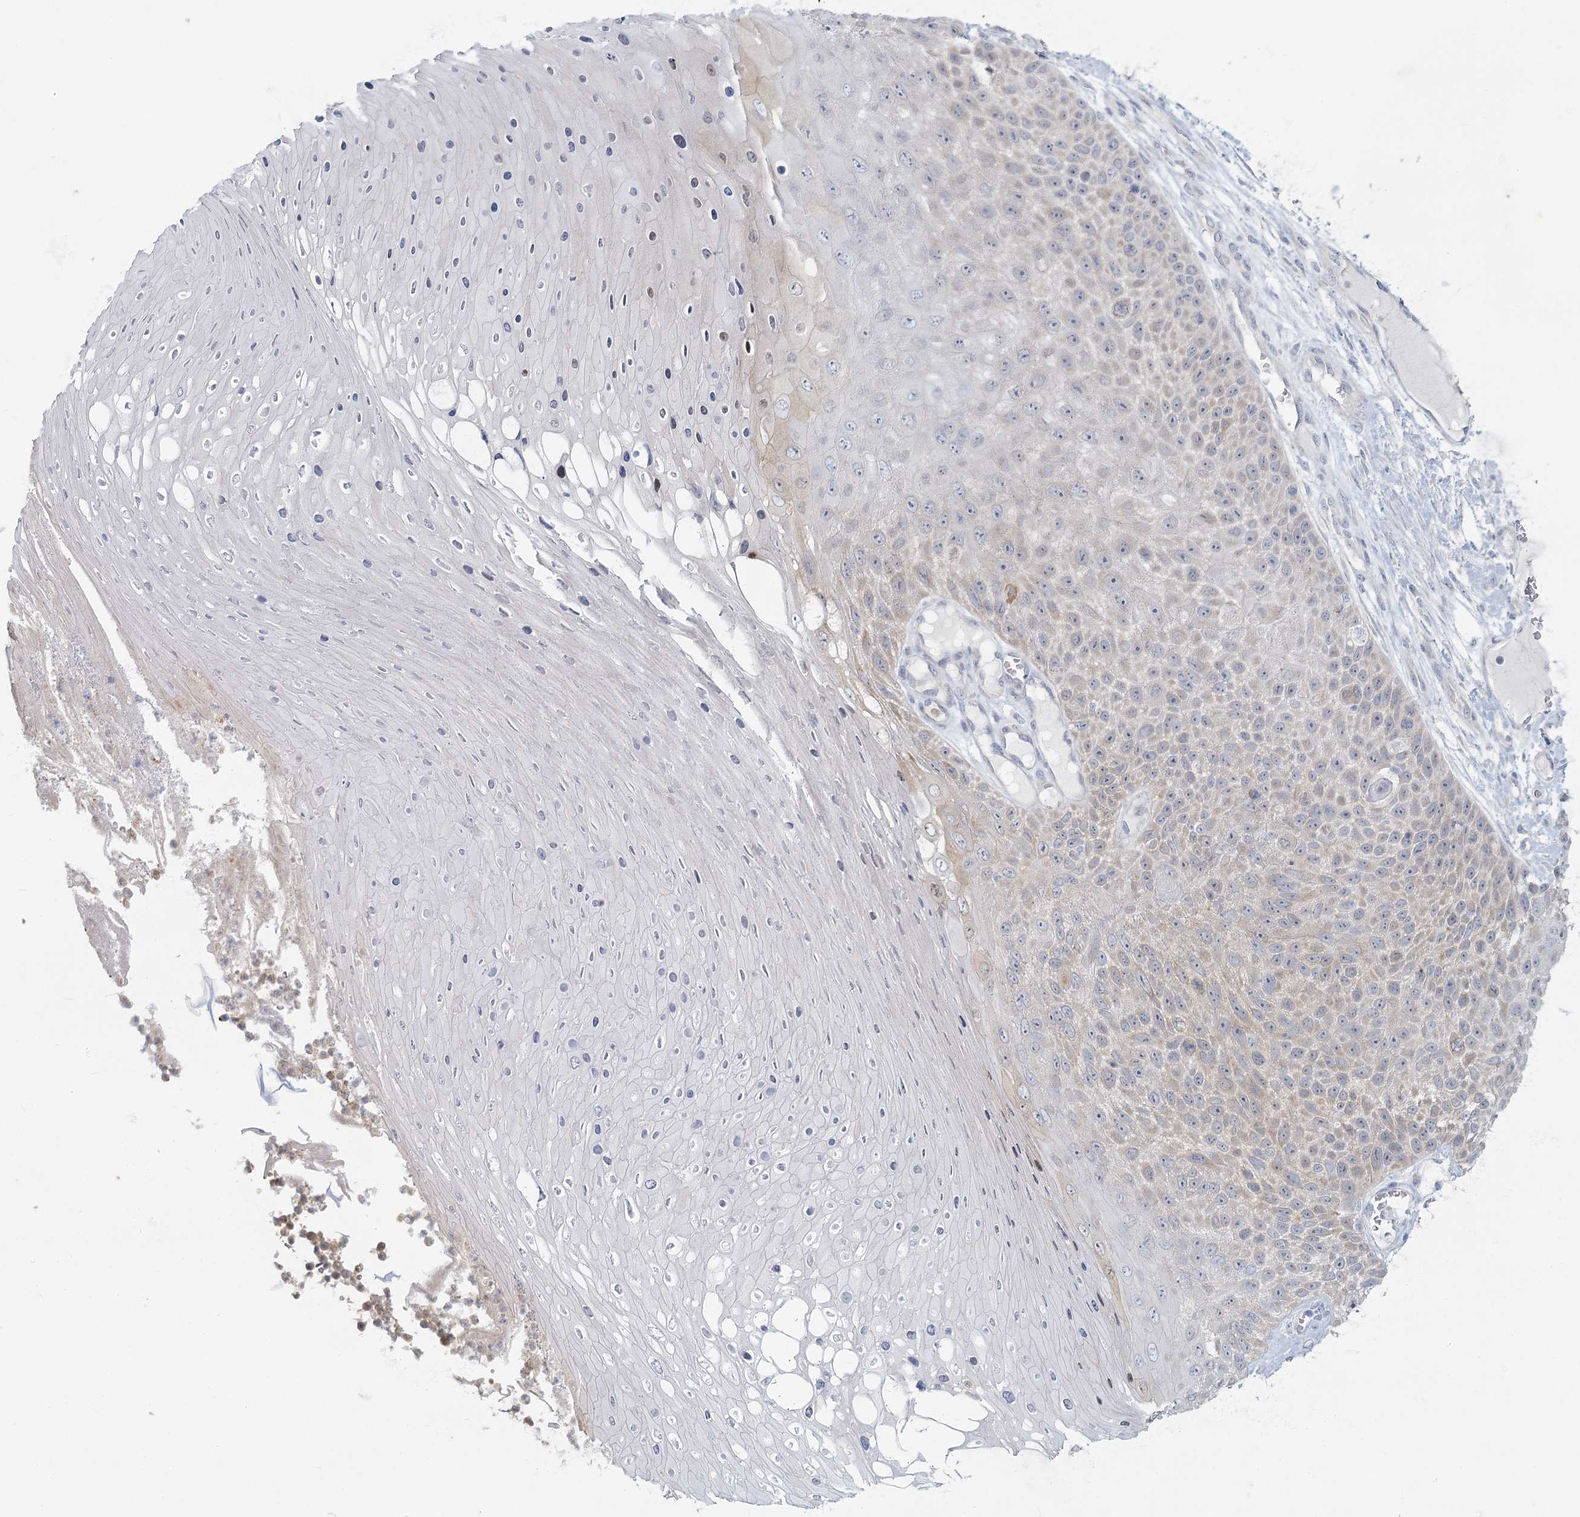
{"staining": {"intensity": "negative", "quantity": "none", "location": "none"}, "tissue": "skin cancer", "cell_type": "Tumor cells", "image_type": "cancer", "snomed": [{"axis": "morphology", "description": "Squamous cell carcinoma, NOS"}, {"axis": "topography", "description": "Skin"}], "caption": "A photomicrograph of skin squamous cell carcinoma stained for a protein shows no brown staining in tumor cells. (Brightfield microscopy of DAB immunohistochemistry at high magnification).", "gene": "FAM110C", "patient": {"sex": "female", "age": 88}}